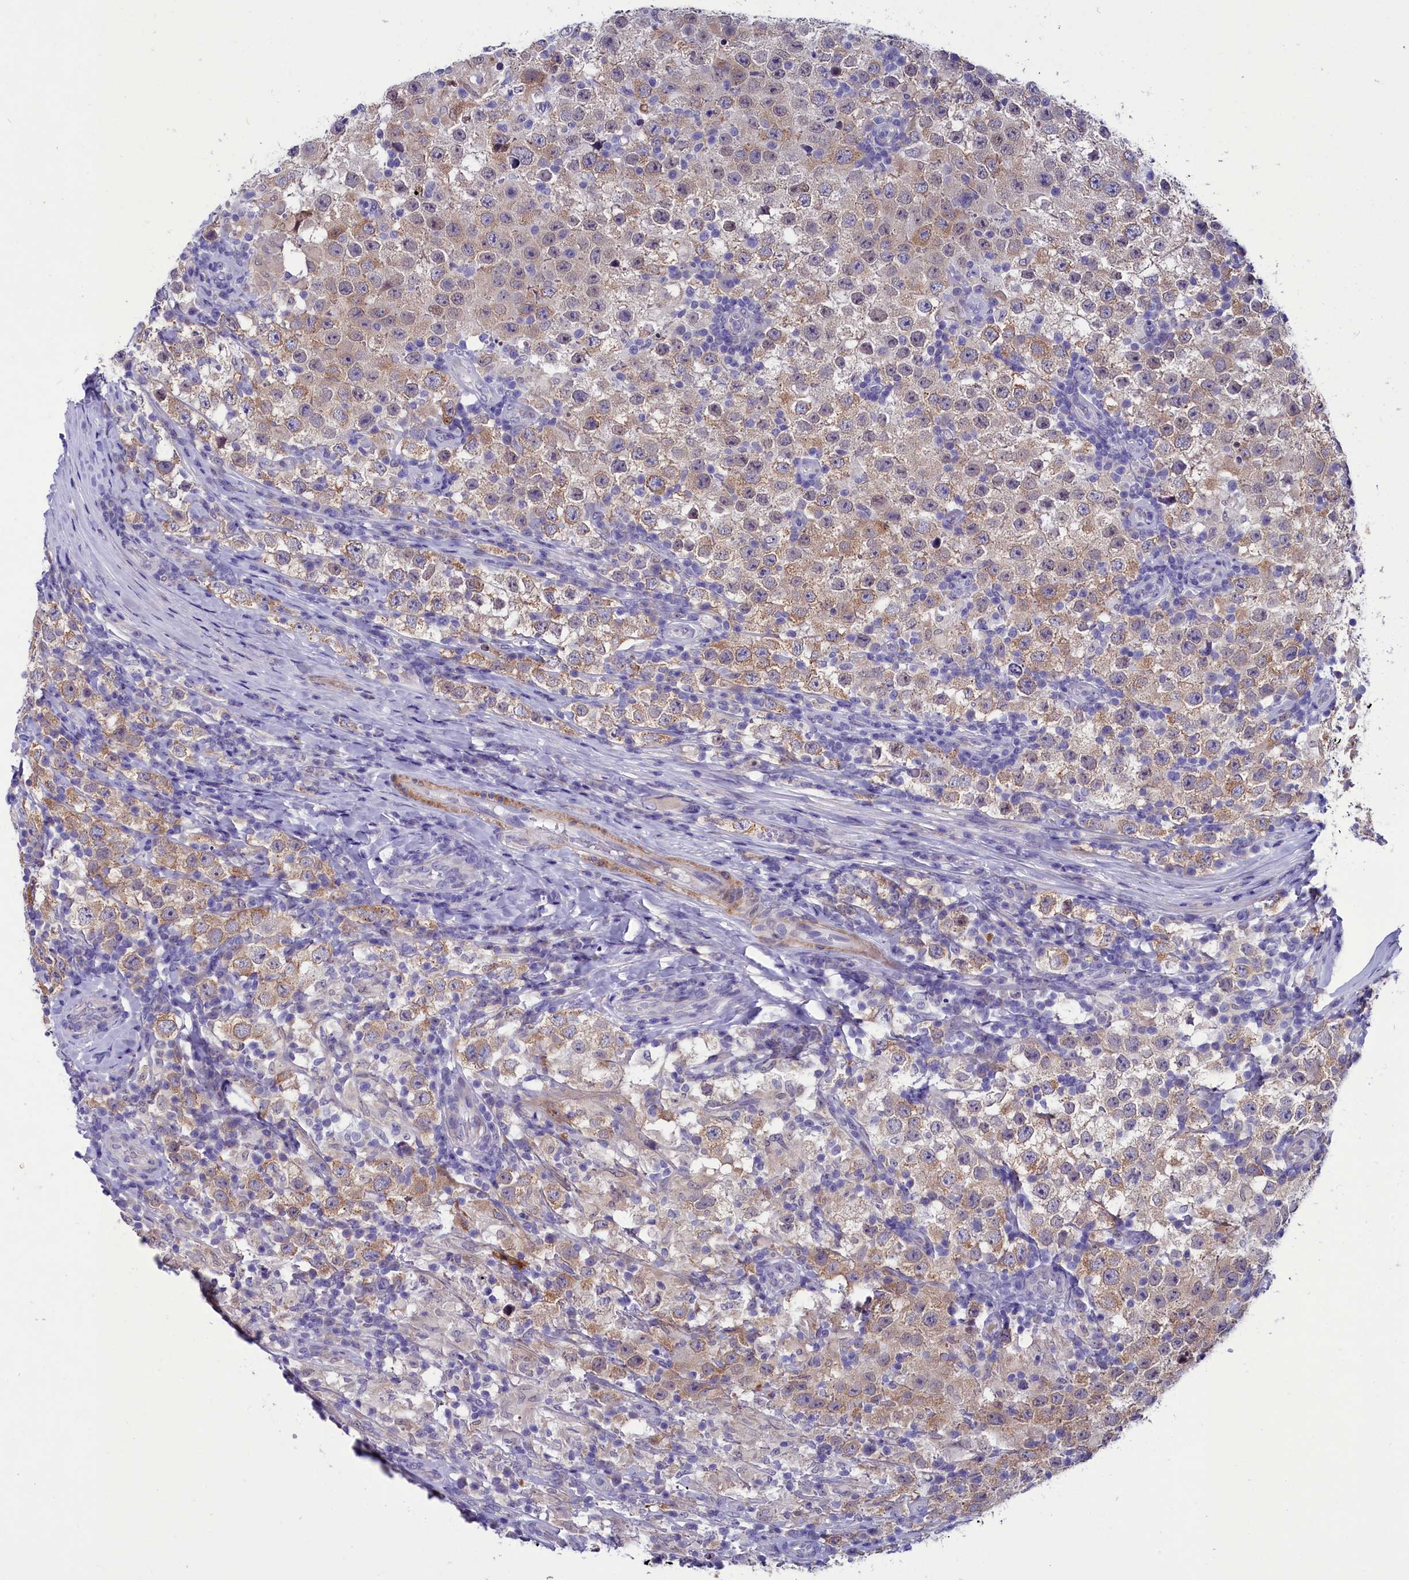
{"staining": {"intensity": "moderate", "quantity": "25%-75%", "location": "cytoplasmic/membranous"}, "tissue": "testis cancer", "cell_type": "Tumor cells", "image_type": "cancer", "snomed": [{"axis": "morphology", "description": "Normal tissue, NOS"}, {"axis": "morphology", "description": "Urothelial carcinoma, High grade"}, {"axis": "morphology", "description": "Seminoma, NOS"}, {"axis": "morphology", "description": "Carcinoma, Embryonal, NOS"}, {"axis": "topography", "description": "Urinary bladder"}, {"axis": "topography", "description": "Testis"}], "caption": "DAB (3,3'-diaminobenzidine) immunohistochemical staining of testis cancer shows moderate cytoplasmic/membranous protein positivity in approximately 25%-75% of tumor cells. Immunohistochemistry stains the protein in brown and the nuclei are stained blue.", "gene": "SCD5", "patient": {"sex": "male", "age": 41}}